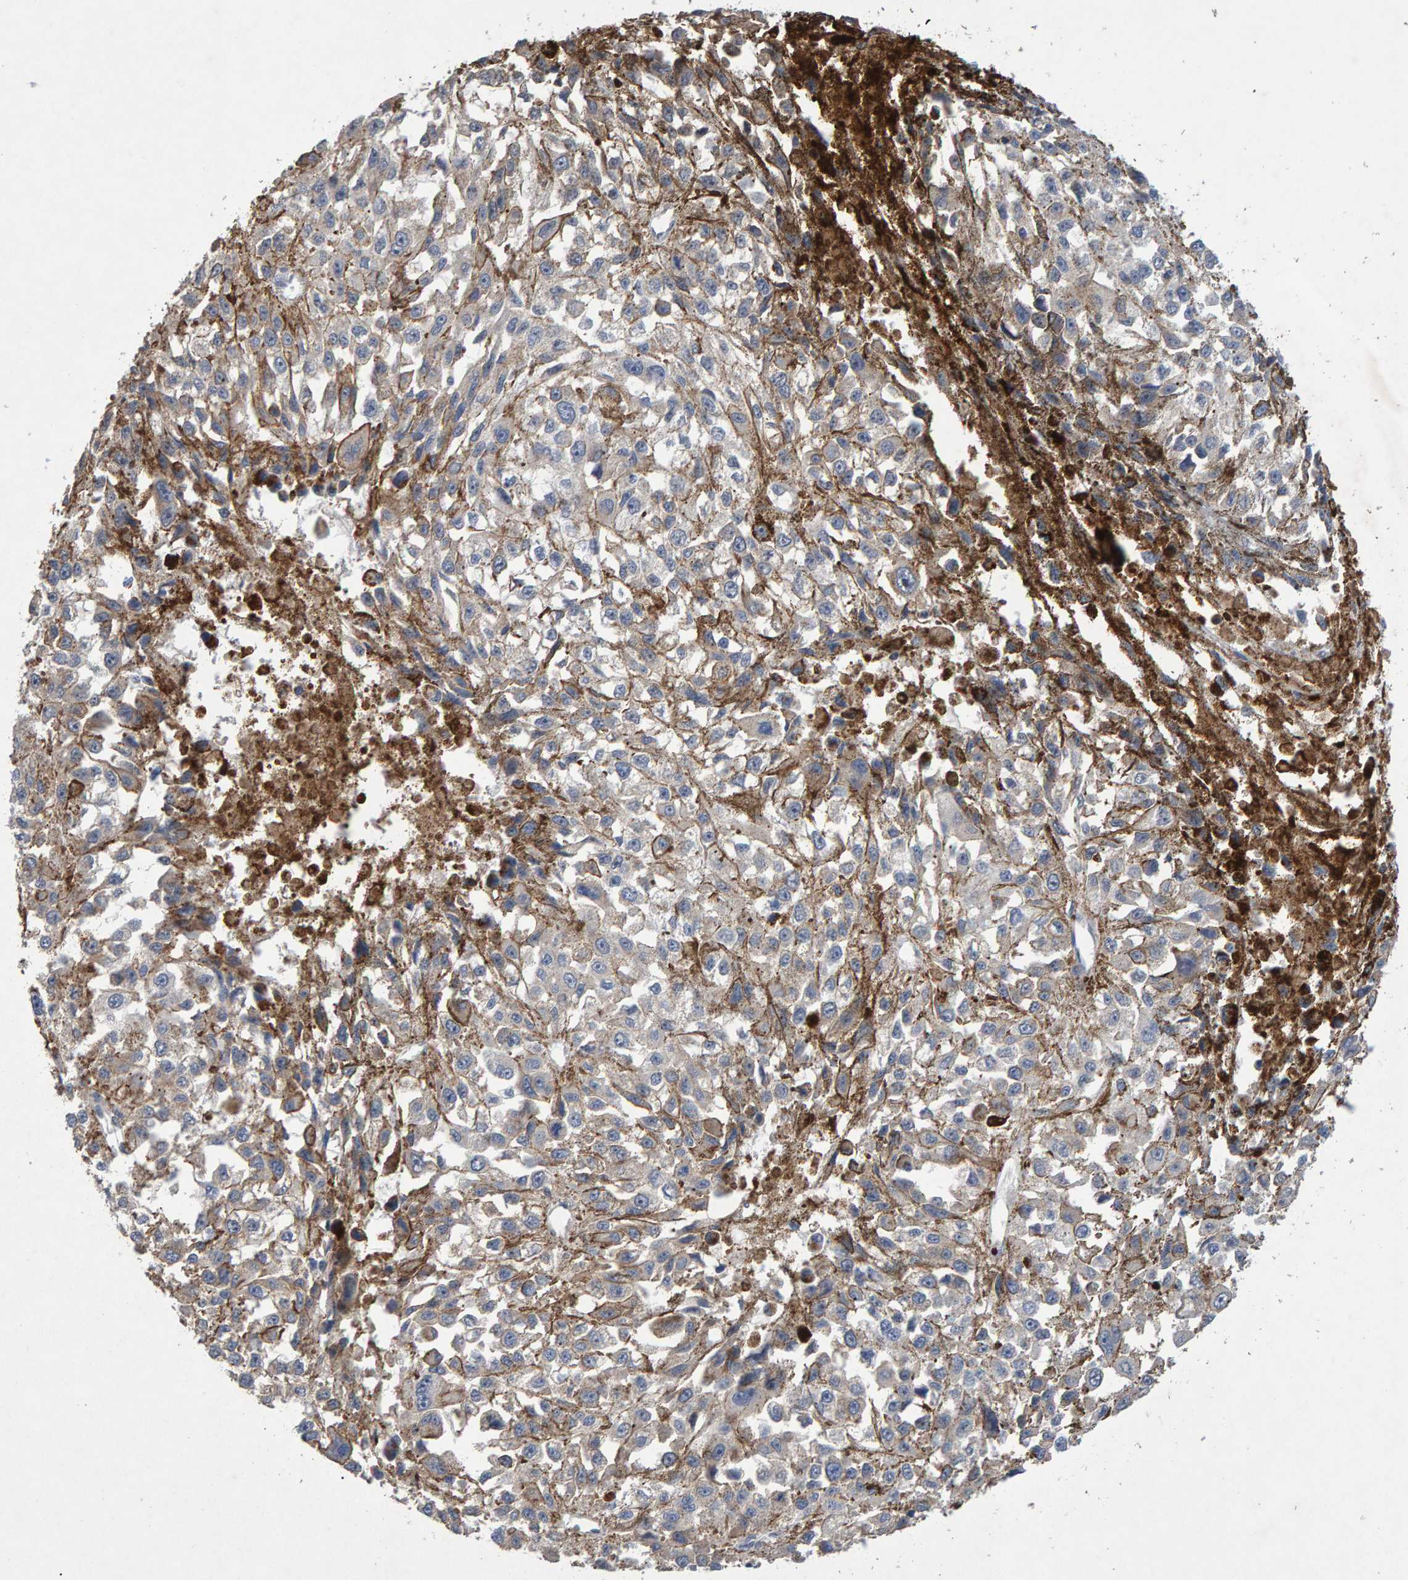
{"staining": {"intensity": "weak", "quantity": "<25%", "location": "cytoplasmic/membranous"}, "tissue": "melanoma", "cell_type": "Tumor cells", "image_type": "cancer", "snomed": [{"axis": "morphology", "description": "Malignant melanoma, Metastatic site"}, {"axis": "topography", "description": "Lymph node"}], "caption": "Malignant melanoma (metastatic site) stained for a protein using immunohistochemistry displays no expression tumor cells.", "gene": "EFR3A", "patient": {"sex": "male", "age": 59}}